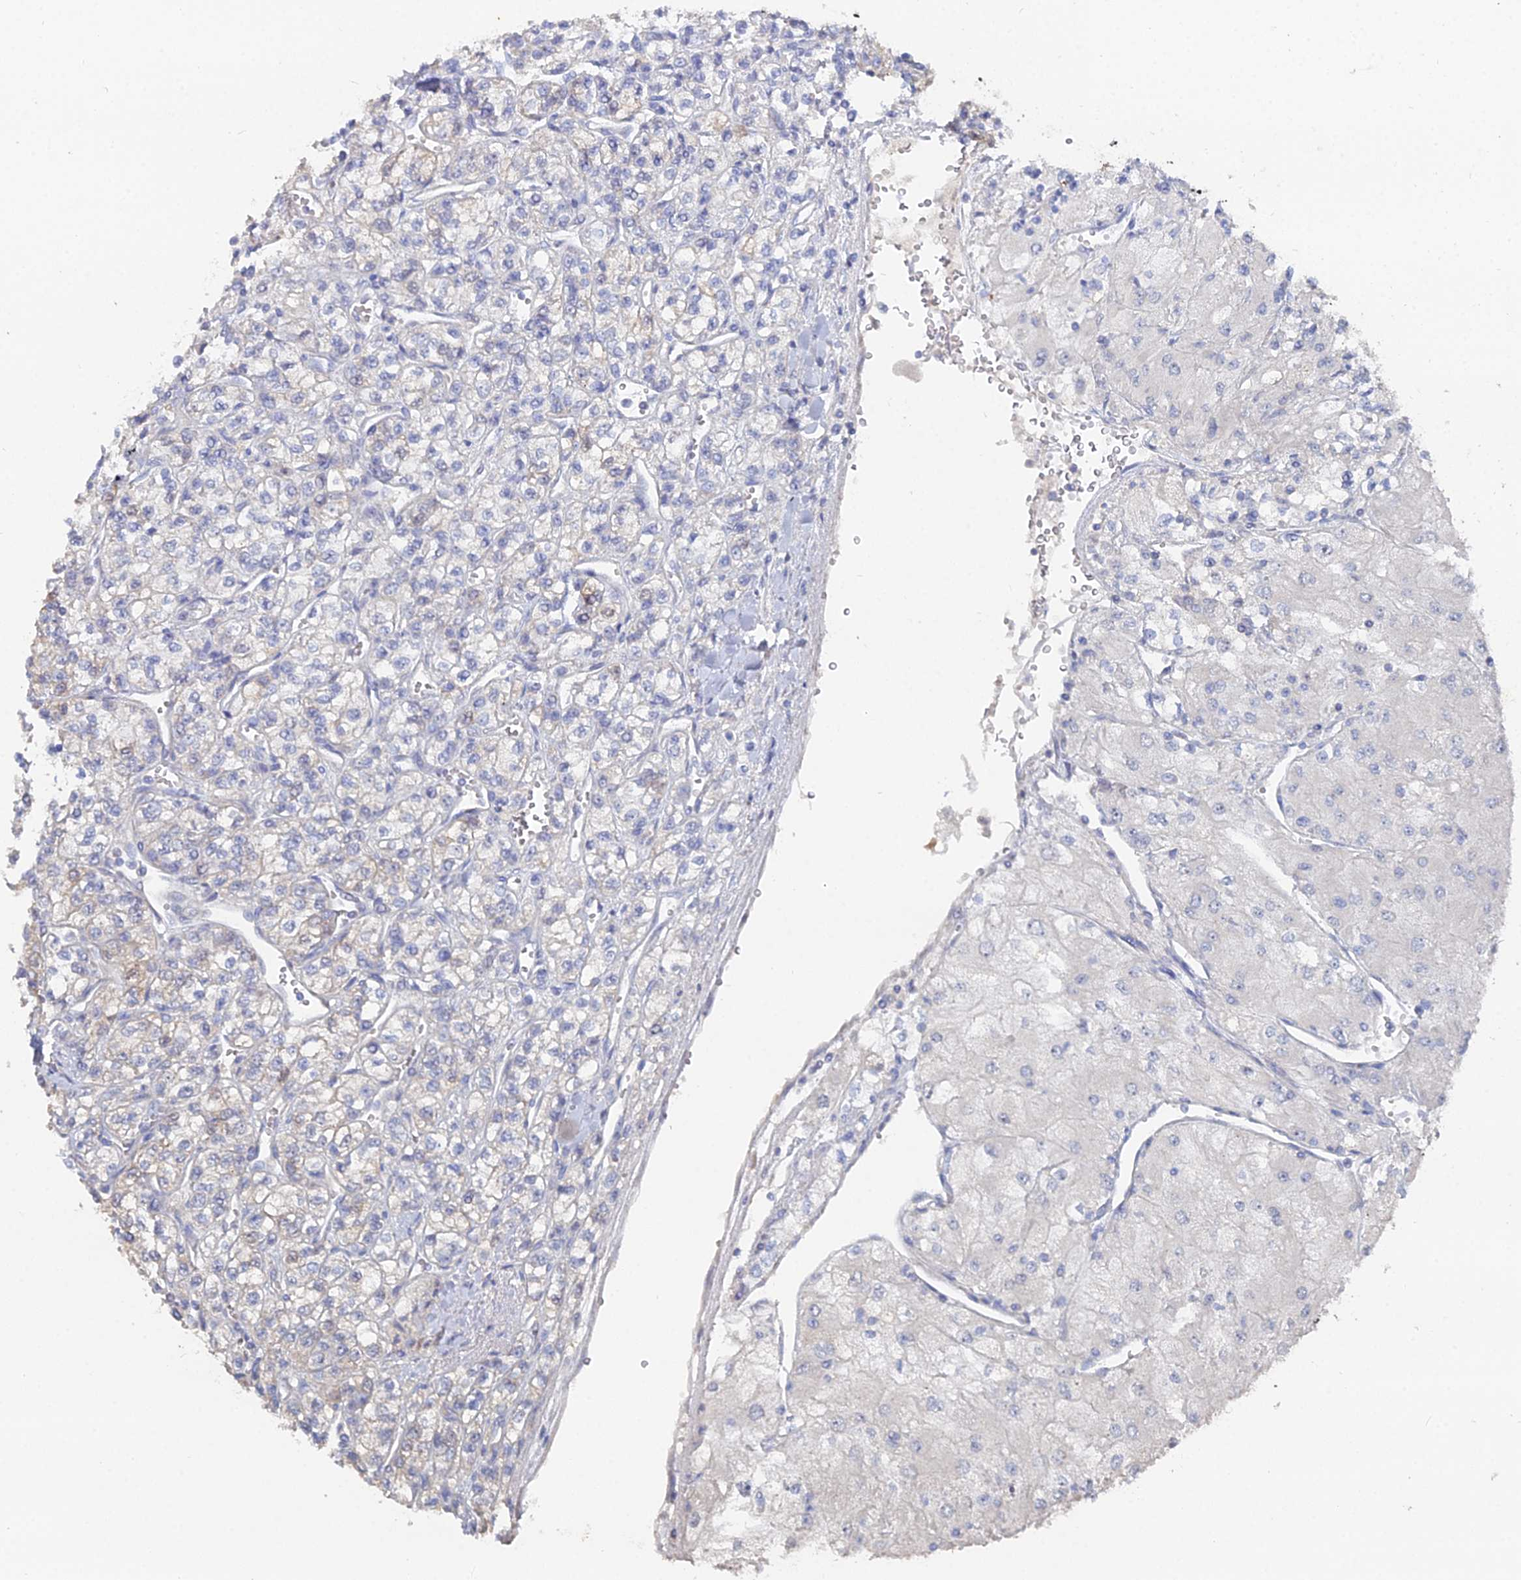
{"staining": {"intensity": "negative", "quantity": "none", "location": "none"}, "tissue": "renal cancer", "cell_type": "Tumor cells", "image_type": "cancer", "snomed": [{"axis": "morphology", "description": "Adenocarcinoma, NOS"}, {"axis": "topography", "description": "Kidney"}], "caption": "Micrograph shows no significant protein expression in tumor cells of renal cancer.", "gene": "THAP4", "patient": {"sex": "male", "age": 80}}